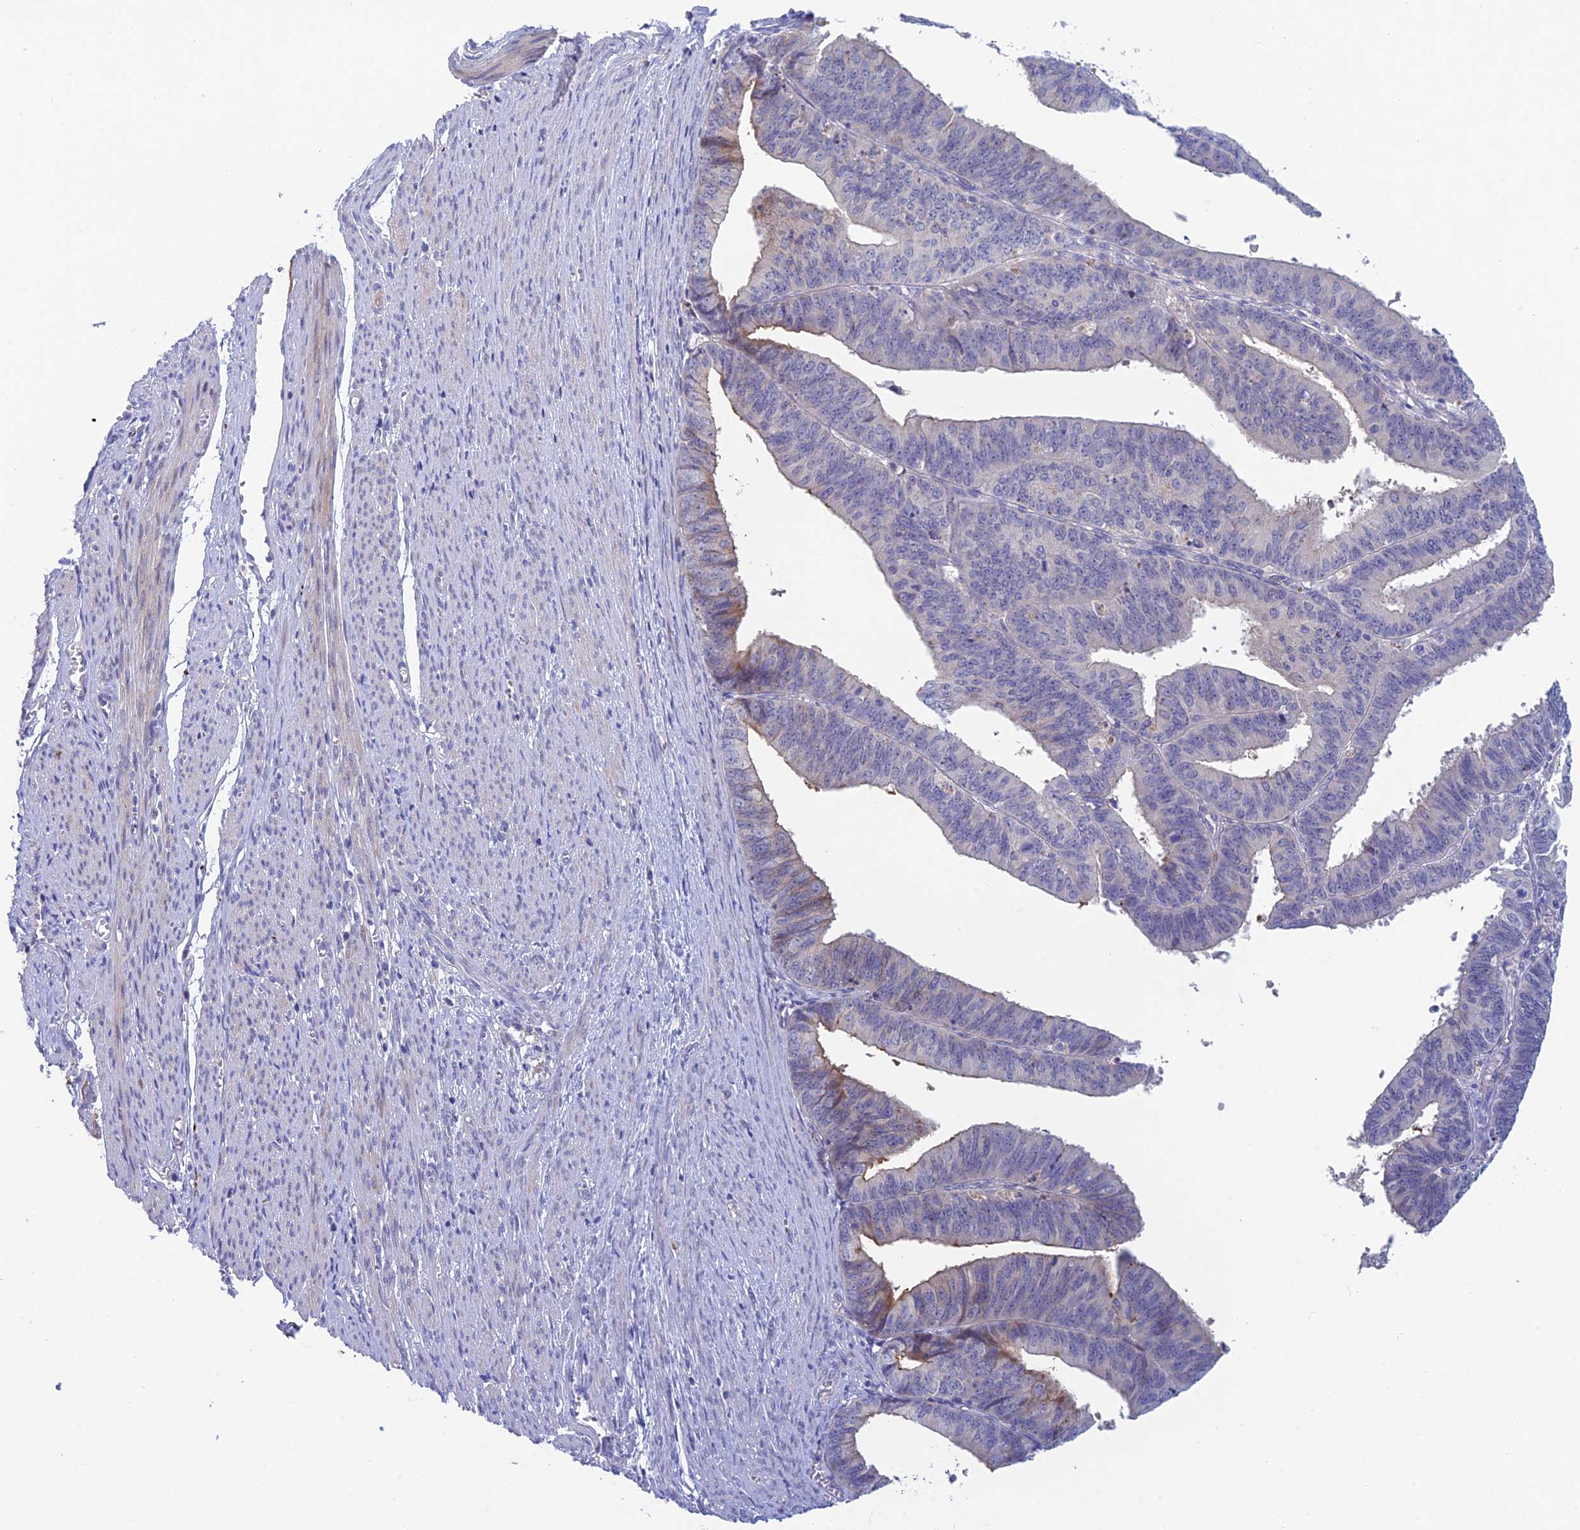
{"staining": {"intensity": "weak", "quantity": "<25%", "location": "cytoplasmic/membranous"}, "tissue": "endometrial cancer", "cell_type": "Tumor cells", "image_type": "cancer", "snomed": [{"axis": "morphology", "description": "Adenocarcinoma, NOS"}, {"axis": "topography", "description": "Endometrium"}], "caption": "Histopathology image shows no protein expression in tumor cells of endometrial cancer tissue. (DAB (3,3'-diaminobenzidine) immunohistochemistry, high magnification).", "gene": "XPO7", "patient": {"sex": "female", "age": 73}}